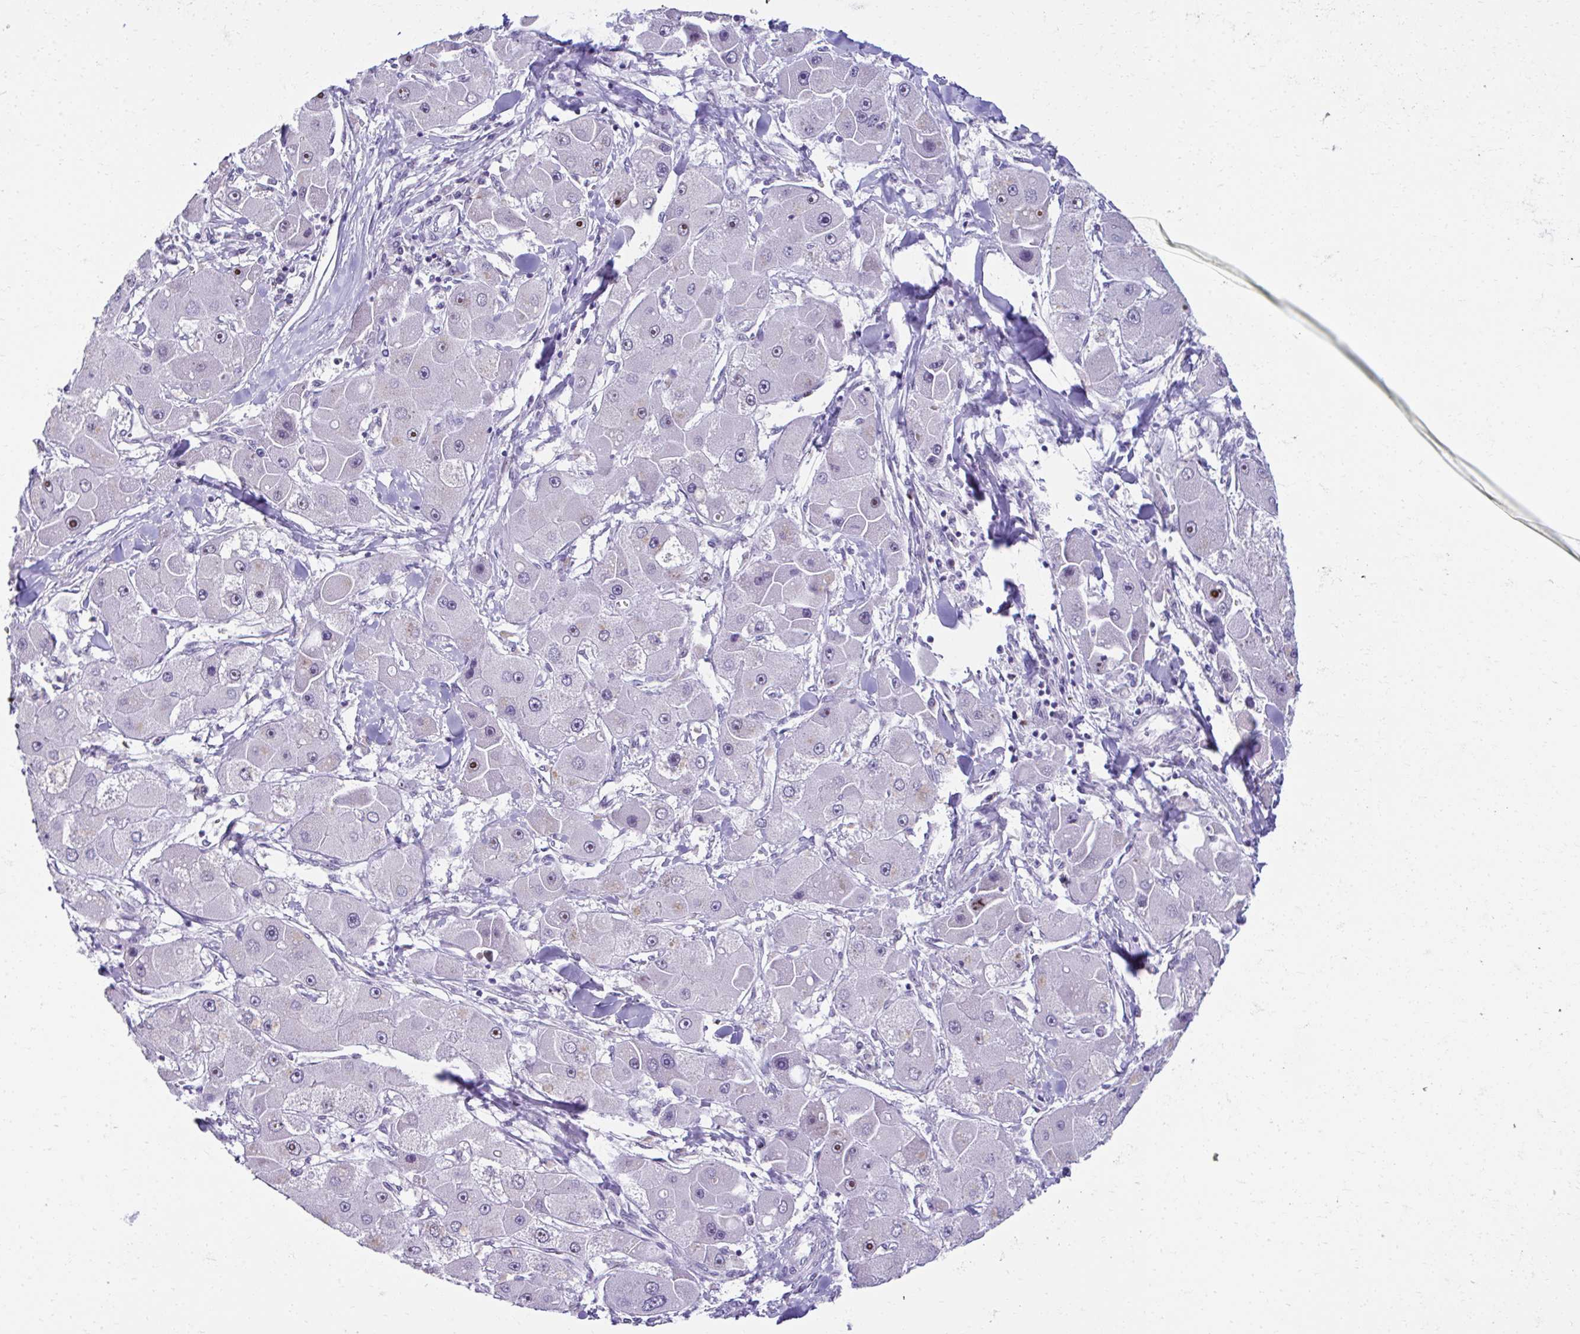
{"staining": {"intensity": "moderate", "quantity": "<25%", "location": "nuclear"}, "tissue": "liver cancer", "cell_type": "Tumor cells", "image_type": "cancer", "snomed": [{"axis": "morphology", "description": "Carcinoma, Hepatocellular, NOS"}, {"axis": "topography", "description": "Liver"}], "caption": "Immunohistochemistry (IHC) (DAB (3,3'-diaminobenzidine)) staining of hepatocellular carcinoma (liver) shows moderate nuclear protein positivity in approximately <25% of tumor cells.", "gene": "CEP72", "patient": {"sex": "male", "age": 24}}